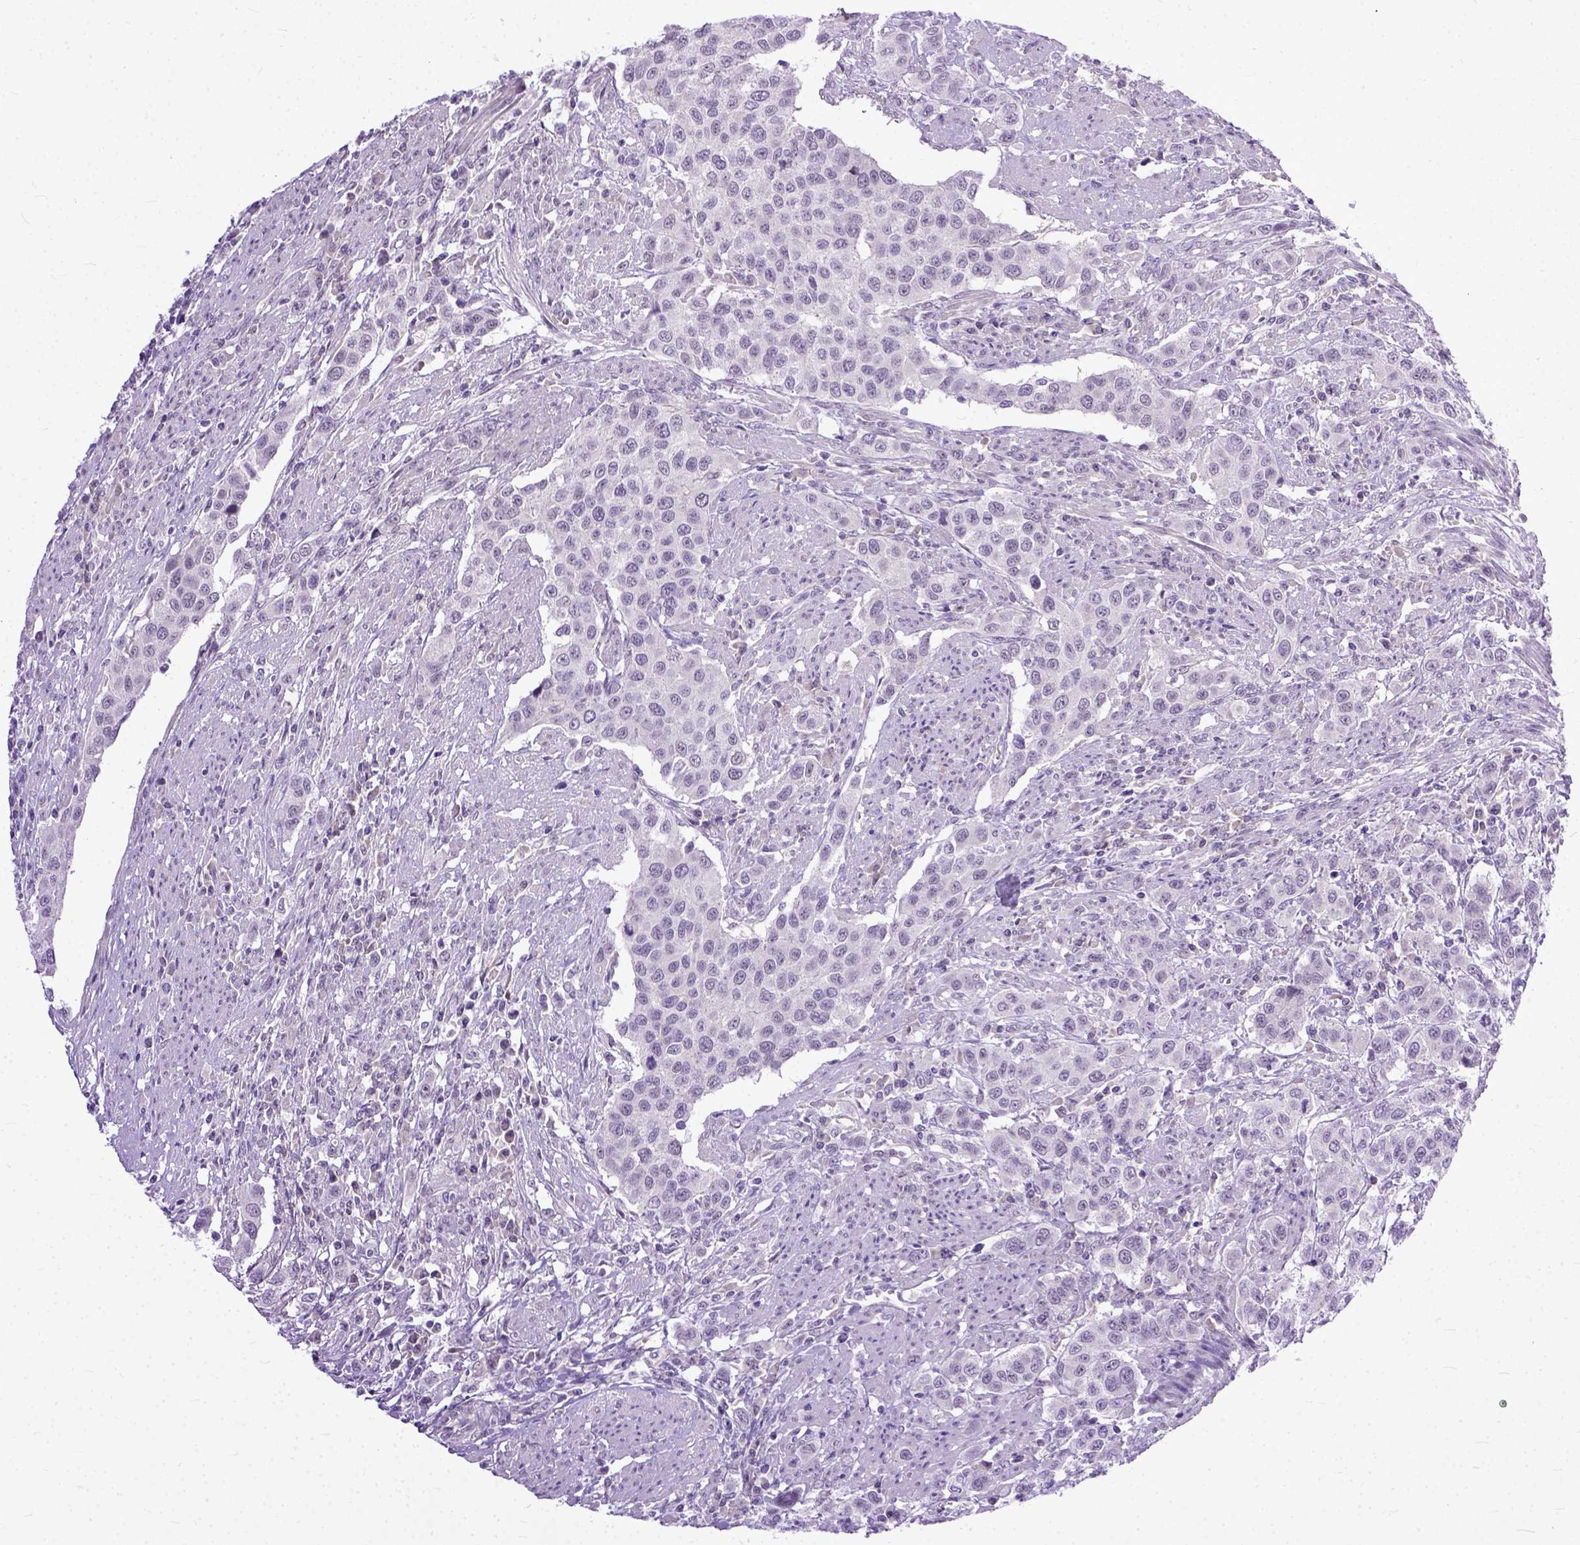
{"staining": {"intensity": "negative", "quantity": "none", "location": "none"}, "tissue": "urothelial cancer", "cell_type": "Tumor cells", "image_type": "cancer", "snomed": [{"axis": "morphology", "description": "Urothelial carcinoma, High grade"}, {"axis": "topography", "description": "Urinary bladder"}], "caption": "Protein analysis of high-grade urothelial carcinoma shows no significant expression in tumor cells.", "gene": "TCEAL7", "patient": {"sex": "female", "age": 58}}